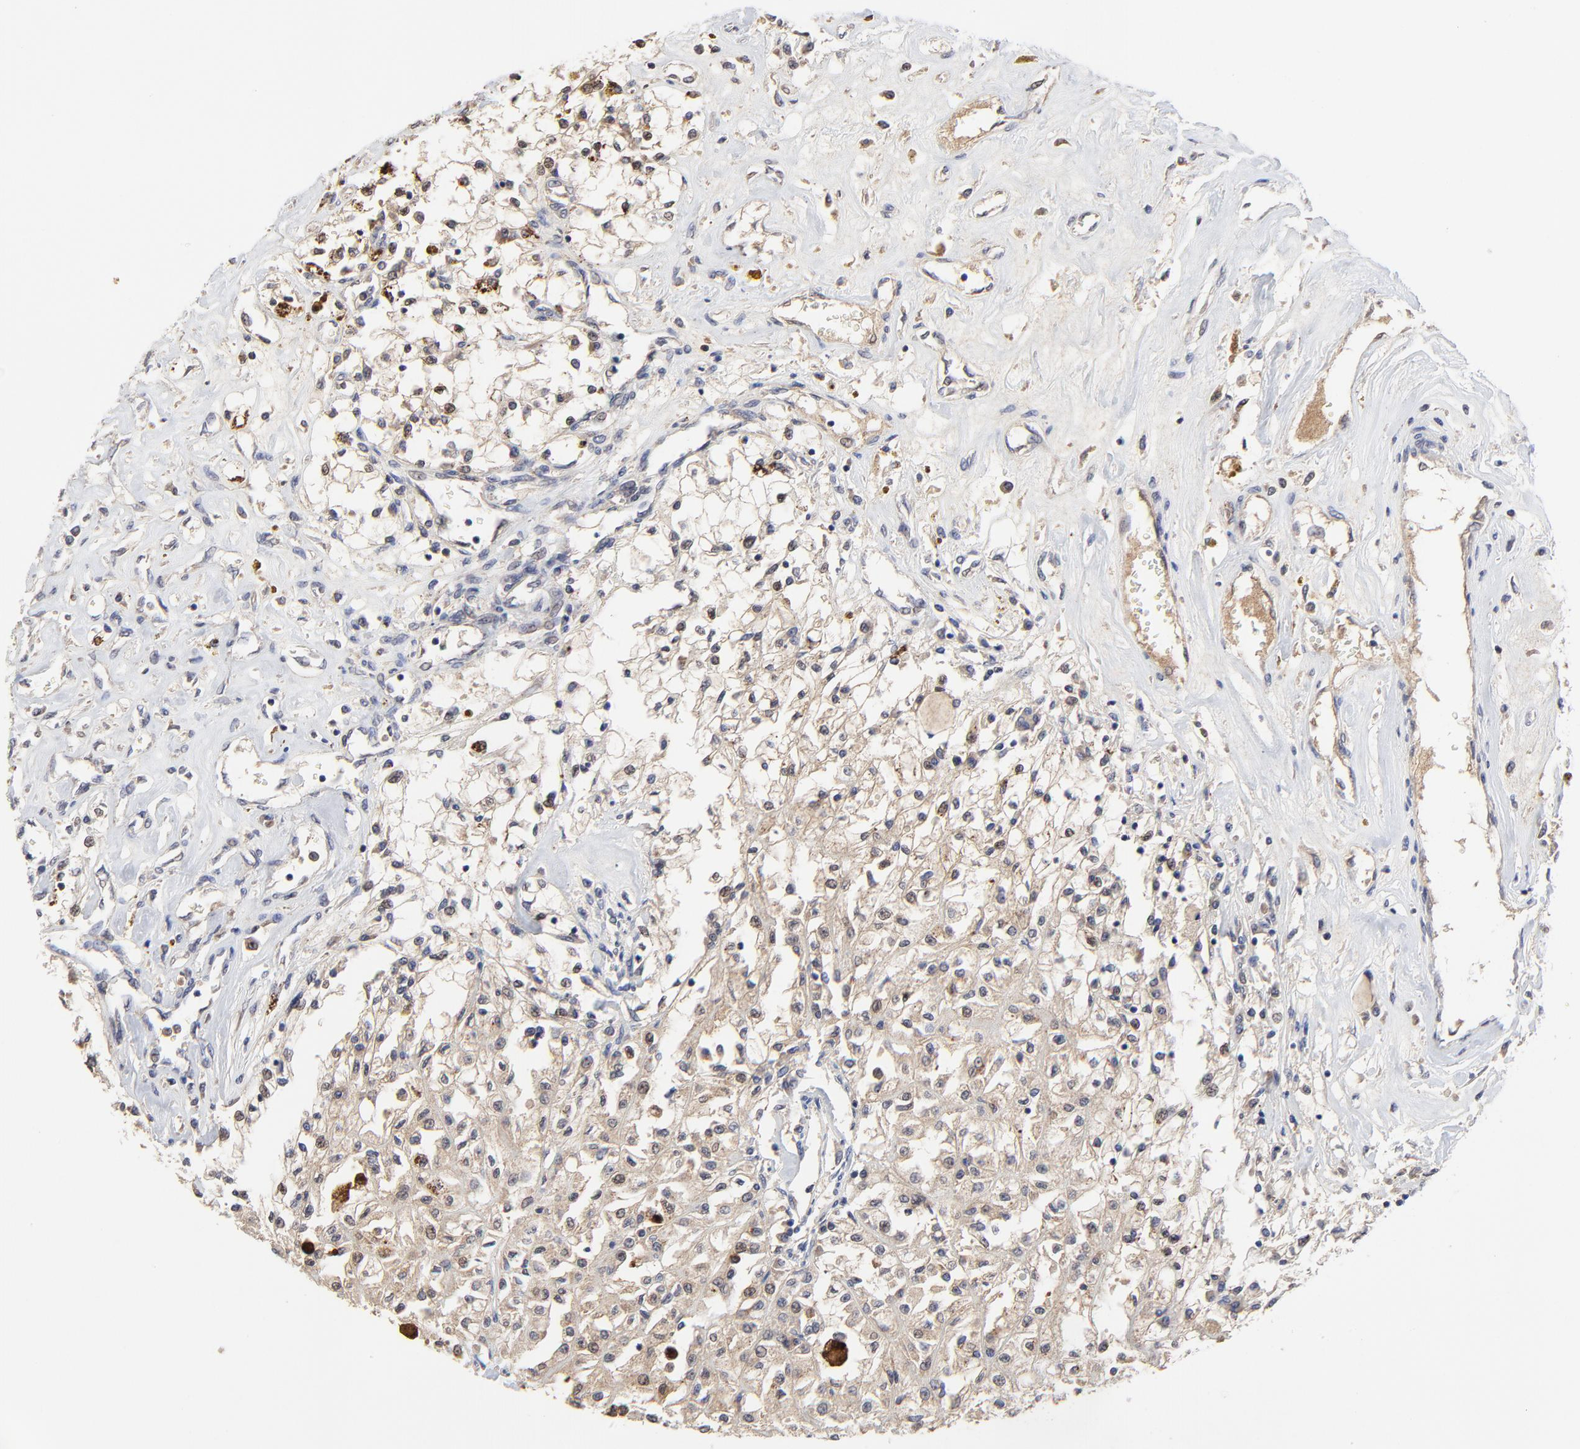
{"staining": {"intensity": "weak", "quantity": ">75%", "location": "cytoplasmic/membranous"}, "tissue": "renal cancer", "cell_type": "Tumor cells", "image_type": "cancer", "snomed": [{"axis": "morphology", "description": "Adenocarcinoma, NOS"}, {"axis": "topography", "description": "Kidney"}], "caption": "Immunohistochemistry (IHC) micrograph of adenocarcinoma (renal) stained for a protein (brown), which shows low levels of weak cytoplasmic/membranous positivity in about >75% of tumor cells.", "gene": "LGALS3", "patient": {"sex": "male", "age": 78}}